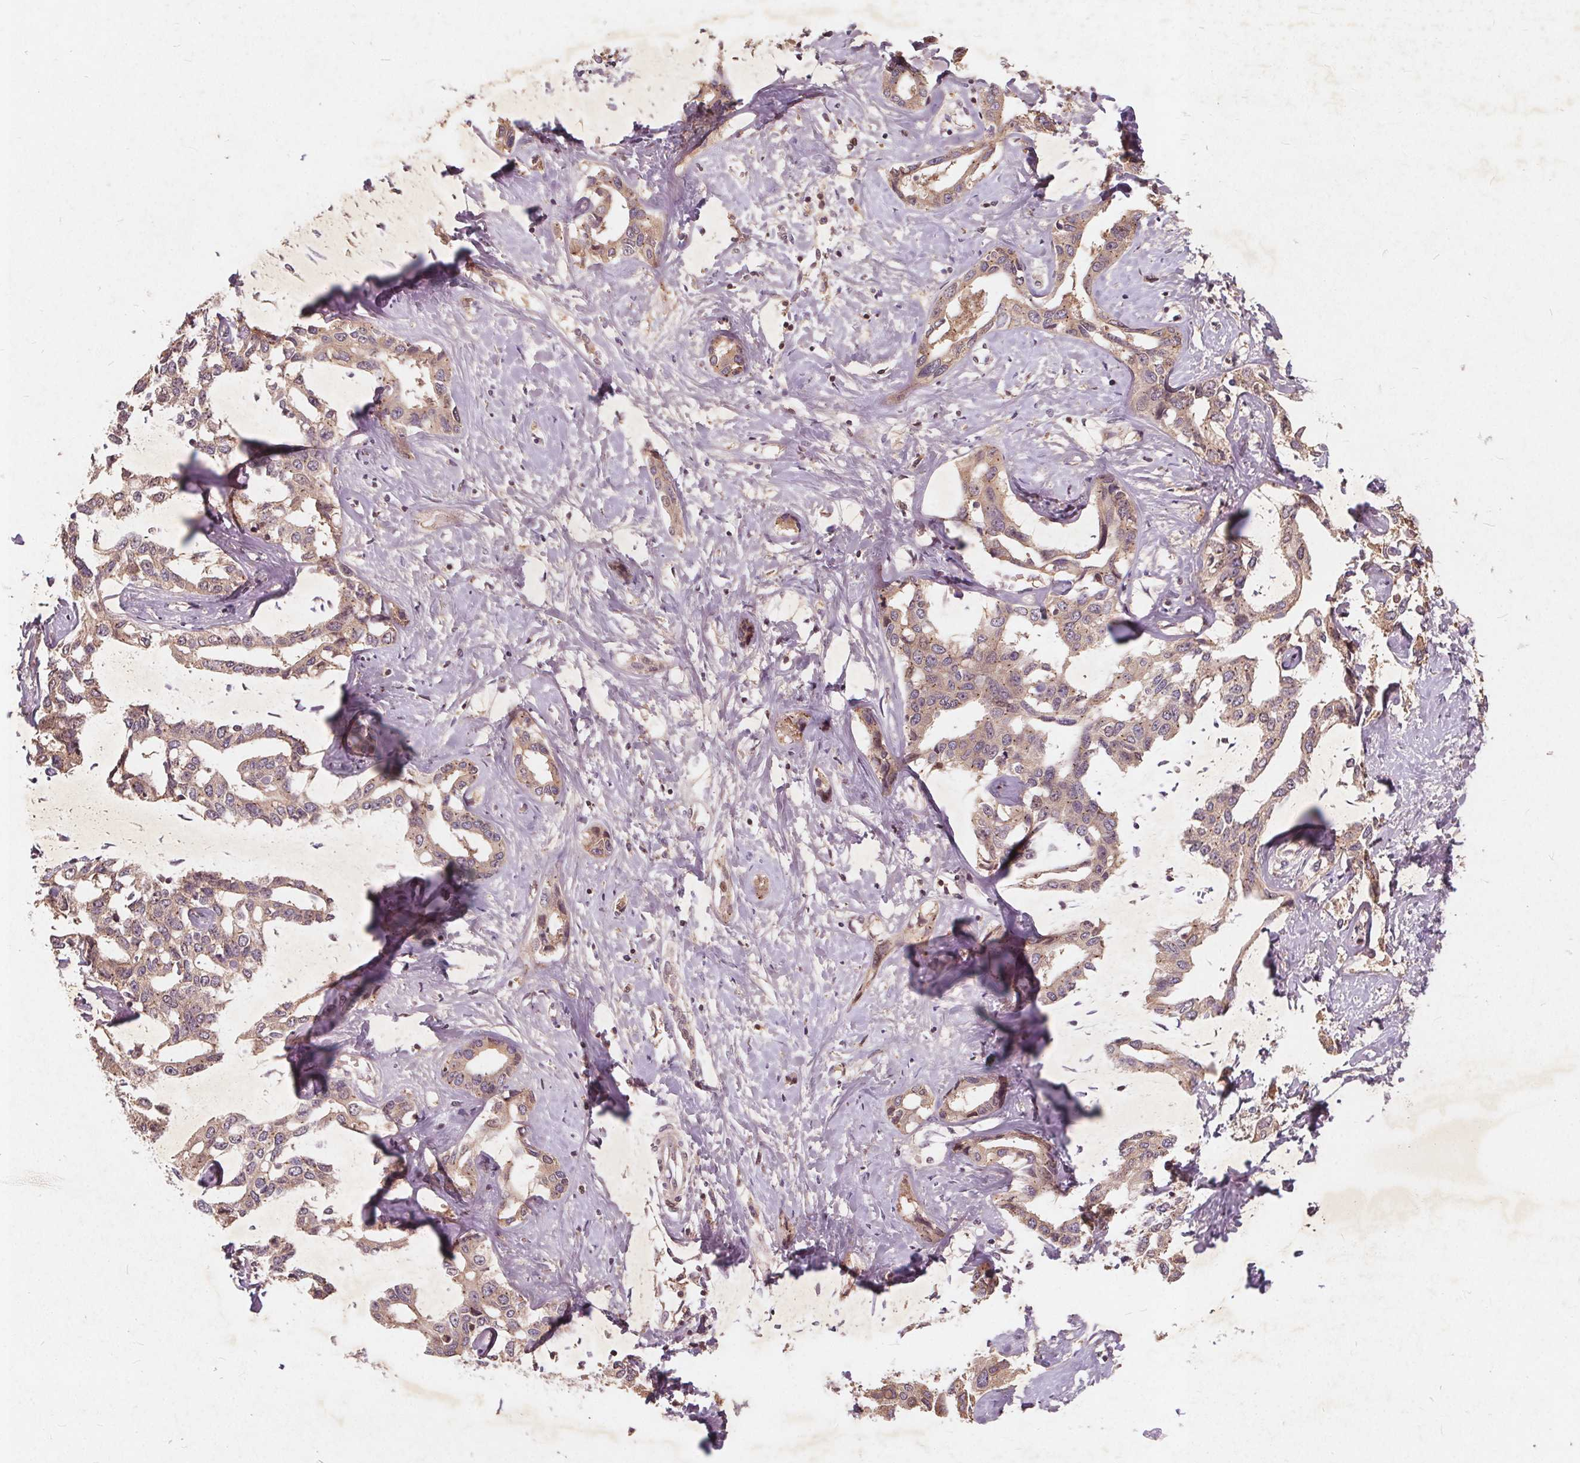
{"staining": {"intensity": "weak", "quantity": ">75%", "location": "cytoplasmic/membranous"}, "tissue": "liver cancer", "cell_type": "Tumor cells", "image_type": "cancer", "snomed": [{"axis": "morphology", "description": "Cholangiocarcinoma"}, {"axis": "topography", "description": "Liver"}], "caption": "This is an image of immunohistochemistry (IHC) staining of liver cholangiocarcinoma, which shows weak expression in the cytoplasmic/membranous of tumor cells.", "gene": "CSNK1G2", "patient": {"sex": "male", "age": 59}}